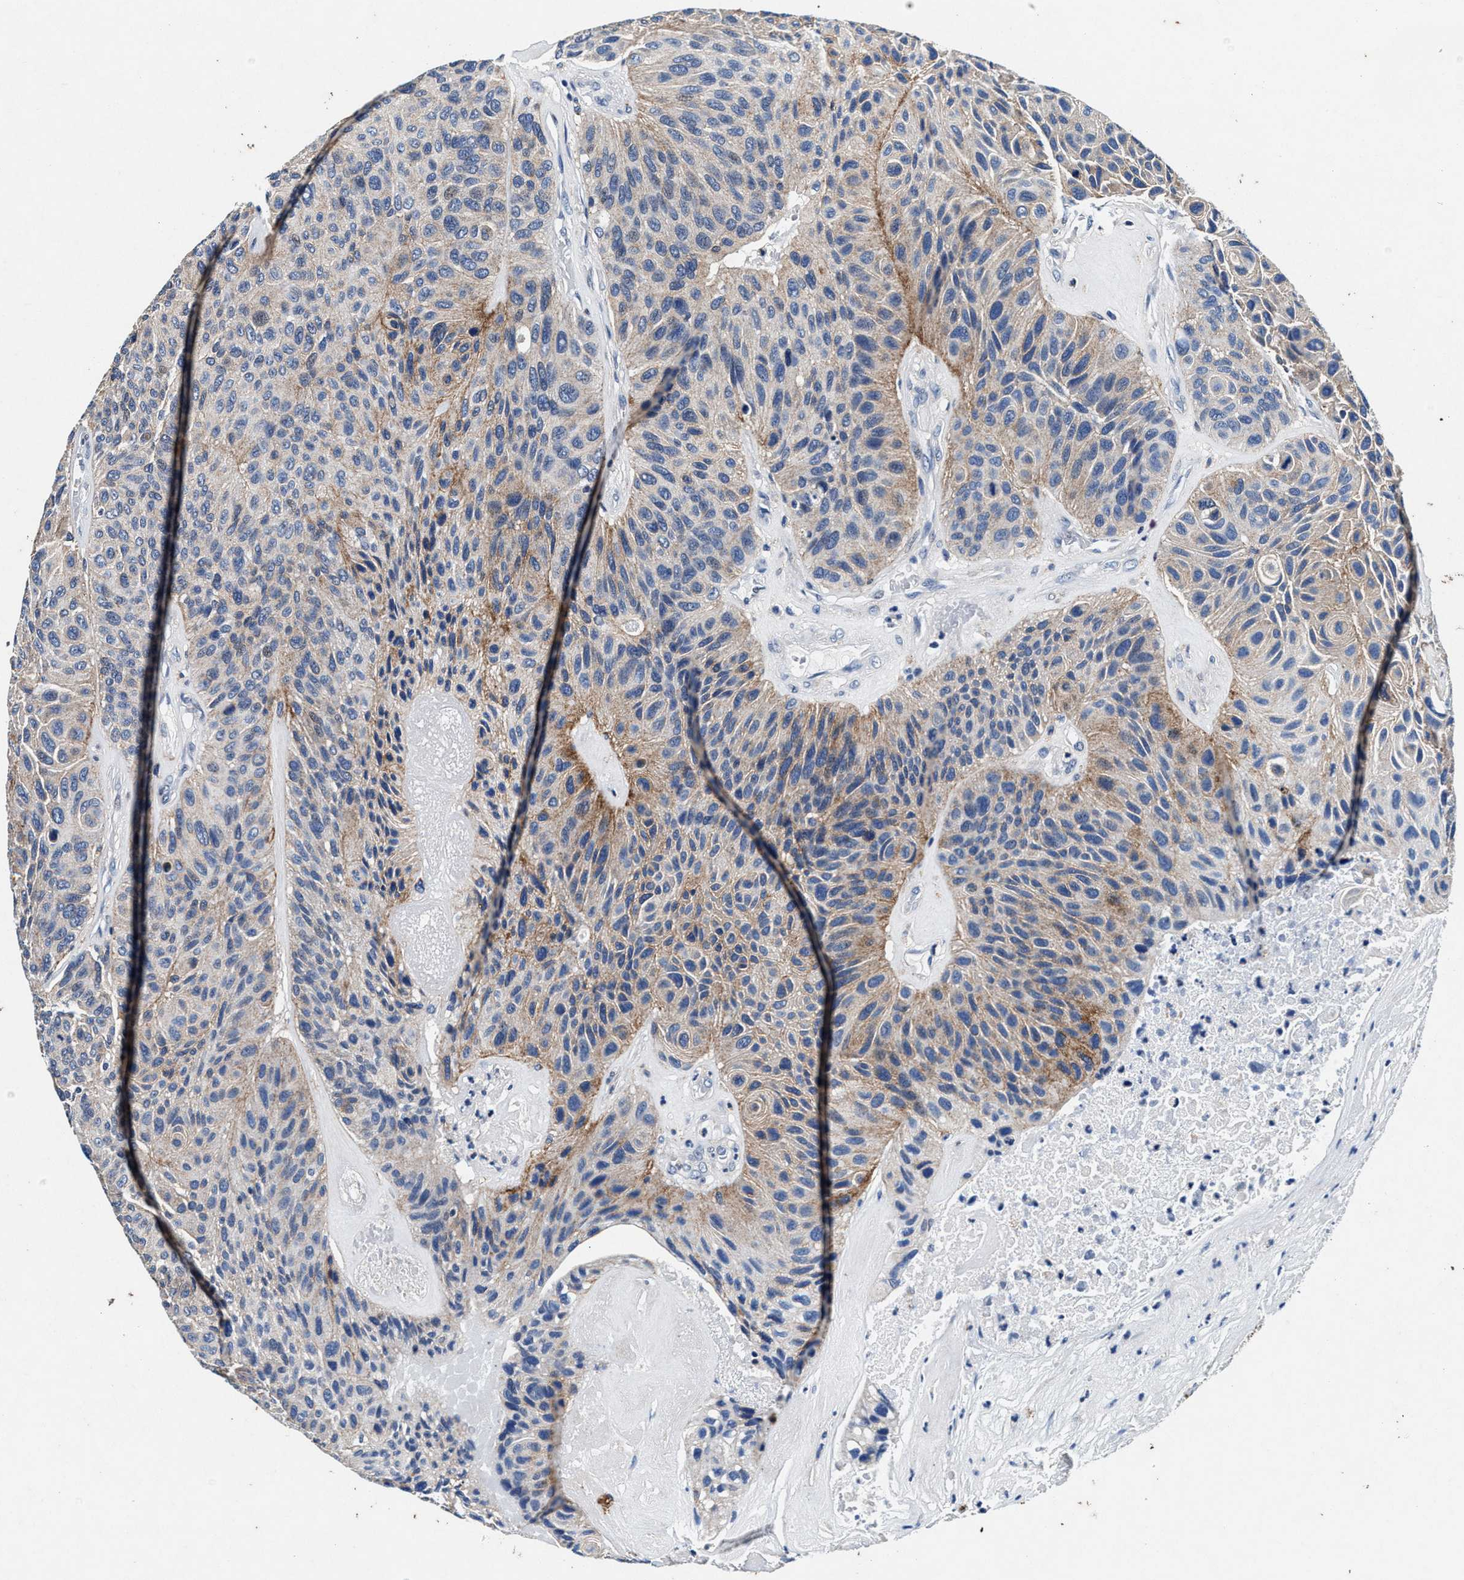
{"staining": {"intensity": "weak", "quantity": "25%-75%", "location": "cytoplasmic/membranous"}, "tissue": "urothelial cancer", "cell_type": "Tumor cells", "image_type": "cancer", "snomed": [{"axis": "morphology", "description": "Urothelial carcinoma, High grade"}, {"axis": "topography", "description": "Urinary bladder"}], "caption": "Urothelial carcinoma (high-grade) stained with a brown dye shows weak cytoplasmic/membranous positive expression in about 25%-75% of tumor cells.", "gene": "SLC8A1", "patient": {"sex": "male", "age": 66}}